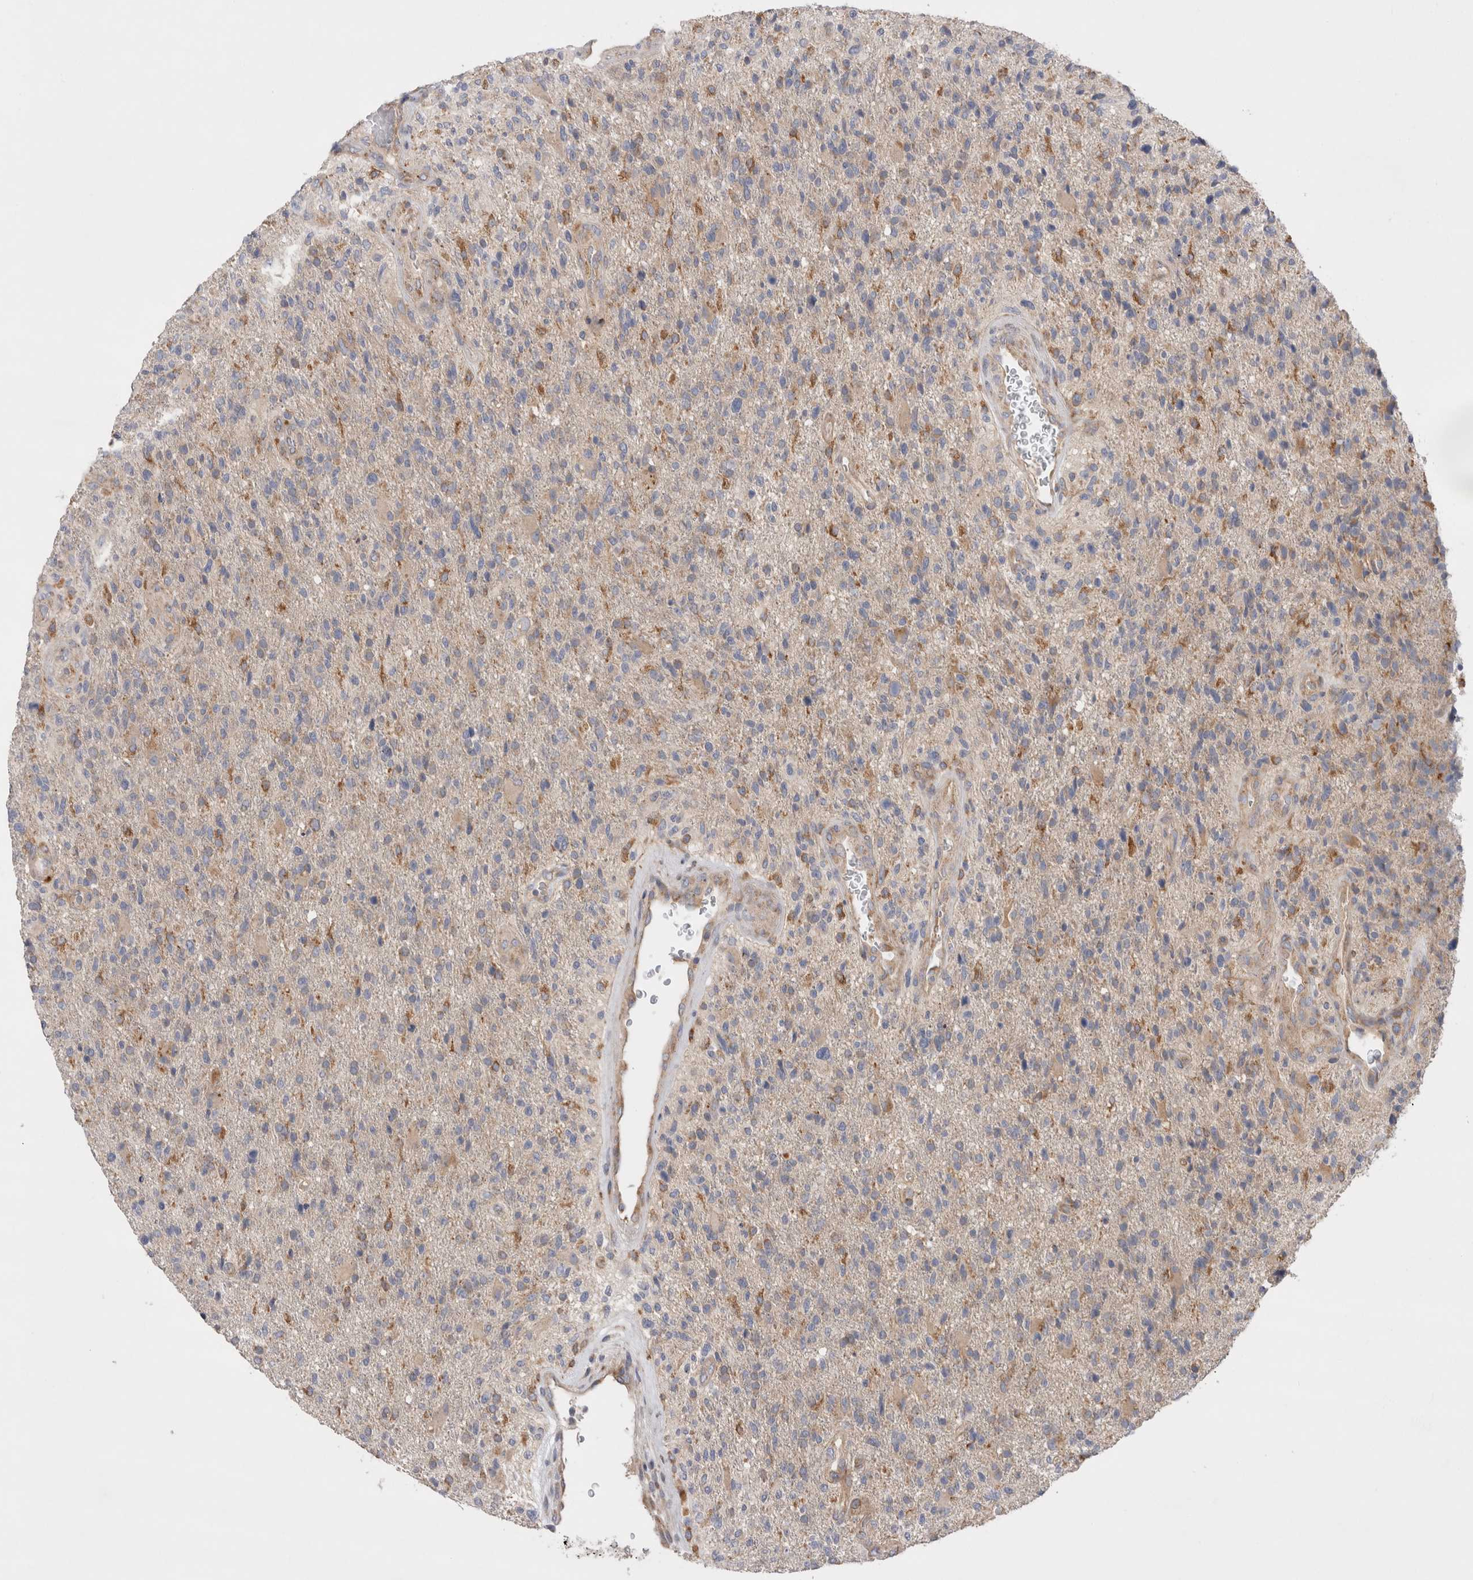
{"staining": {"intensity": "moderate", "quantity": "<25%", "location": "cytoplasmic/membranous"}, "tissue": "glioma", "cell_type": "Tumor cells", "image_type": "cancer", "snomed": [{"axis": "morphology", "description": "Glioma, malignant, High grade"}, {"axis": "topography", "description": "Brain"}], "caption": "A photomicrograph of malignant glioma (high-grade) stained for a protein exhibits moderate cytoplasmic/membranous brown staining in tumor cells. Immunohistochemistry (ihc) stains the protein in brown and the nuclei are stained blue.", "gene": "TBC1D16", "patient": {"sex": "male", "age": 72}}